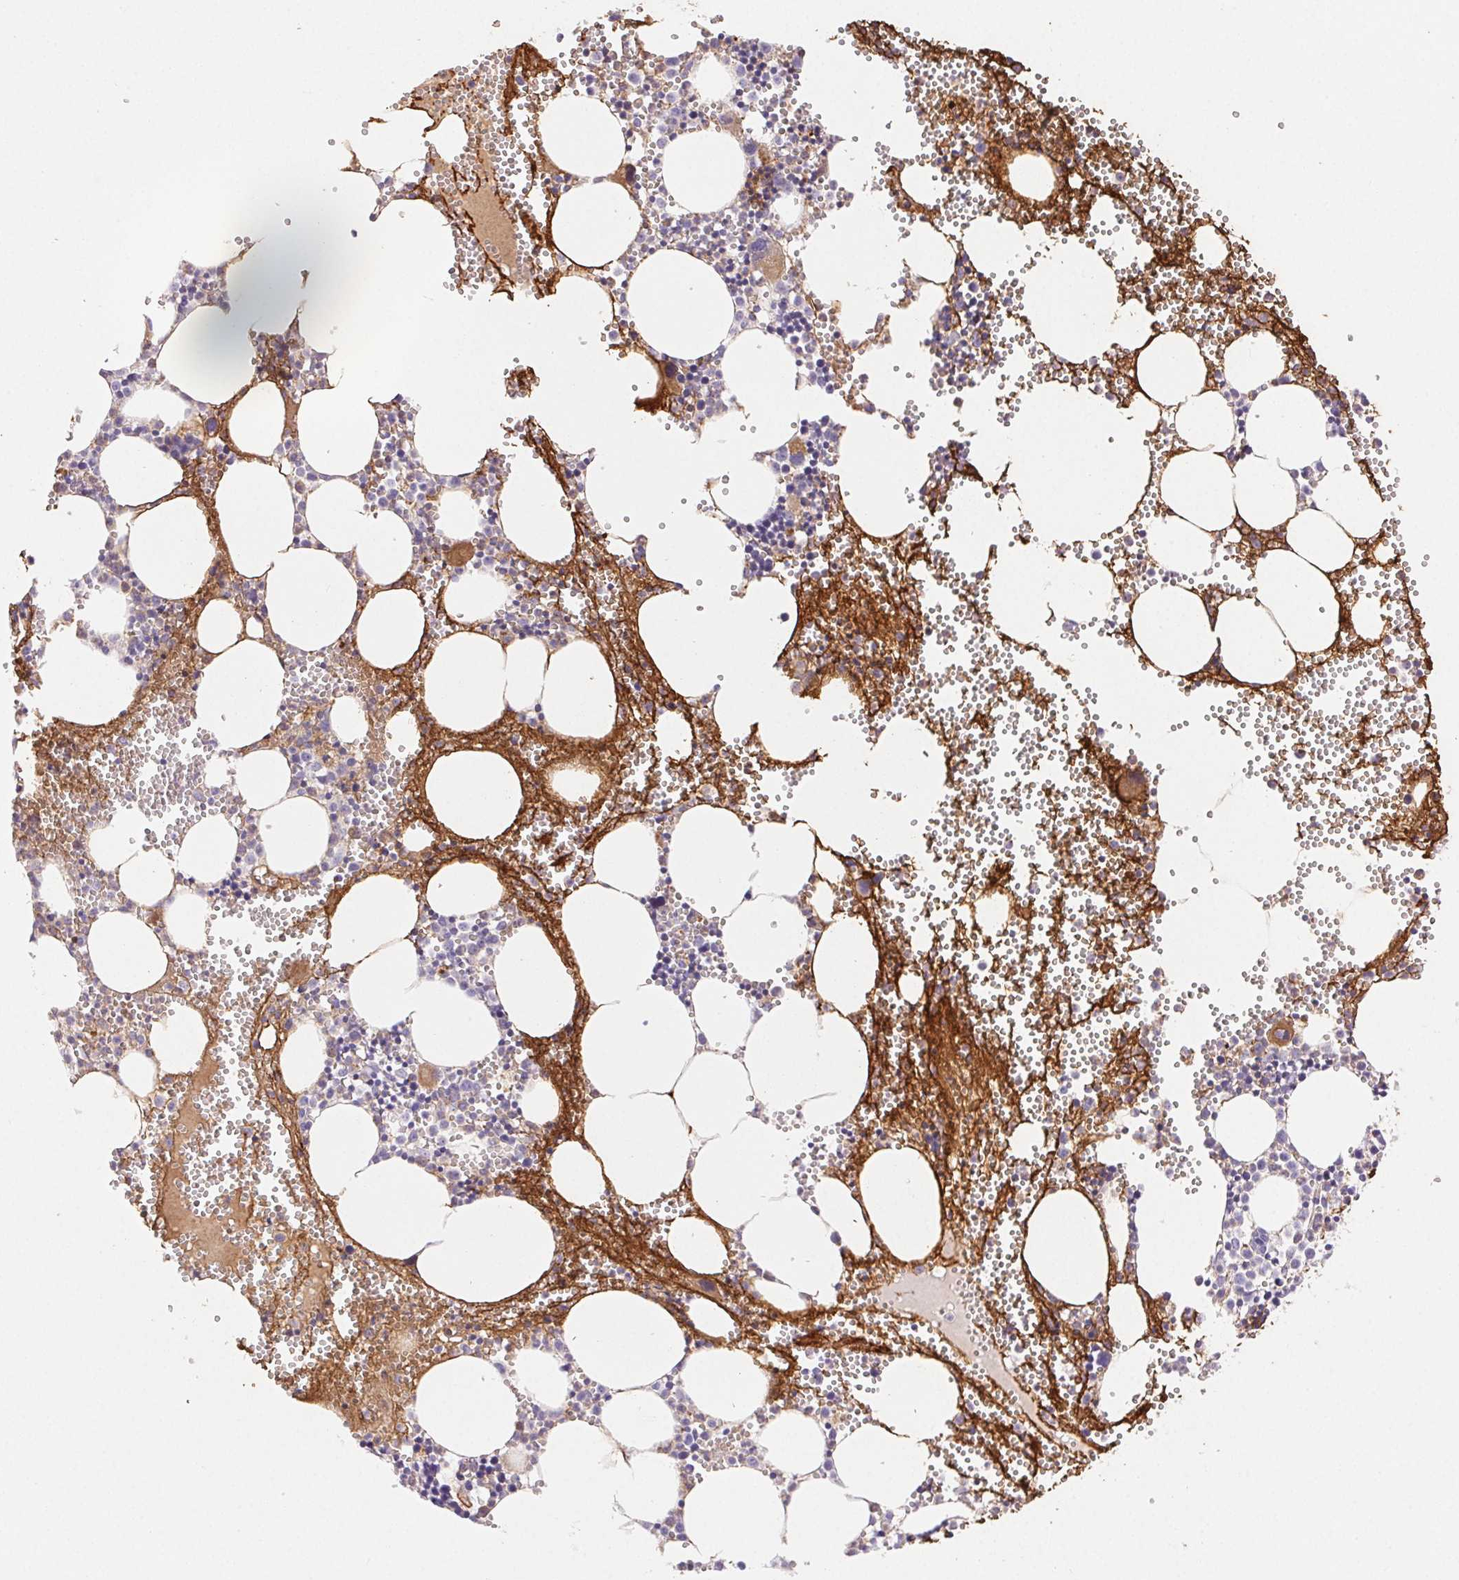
{"staining": {"intensity": "negative", "quantity": "none", "location": "none"}, "tissue": "bone marrow", "cell_type": "Hematopoietic cells", "image_type": "normal", "snomed": [{"axis": "morphology", "description": "Normal tissue, NOS"}, {"axis": "topography", "description": "Bone marrow"}], "caption": "Immunohistochemistry (IHC) image of unremarkable bone marrow: bone marrow stained with DAB displays no significant protein expression in hematopoietic cells.", "gene": "FGA", "patient": {"sex": "male", "age": 89}}